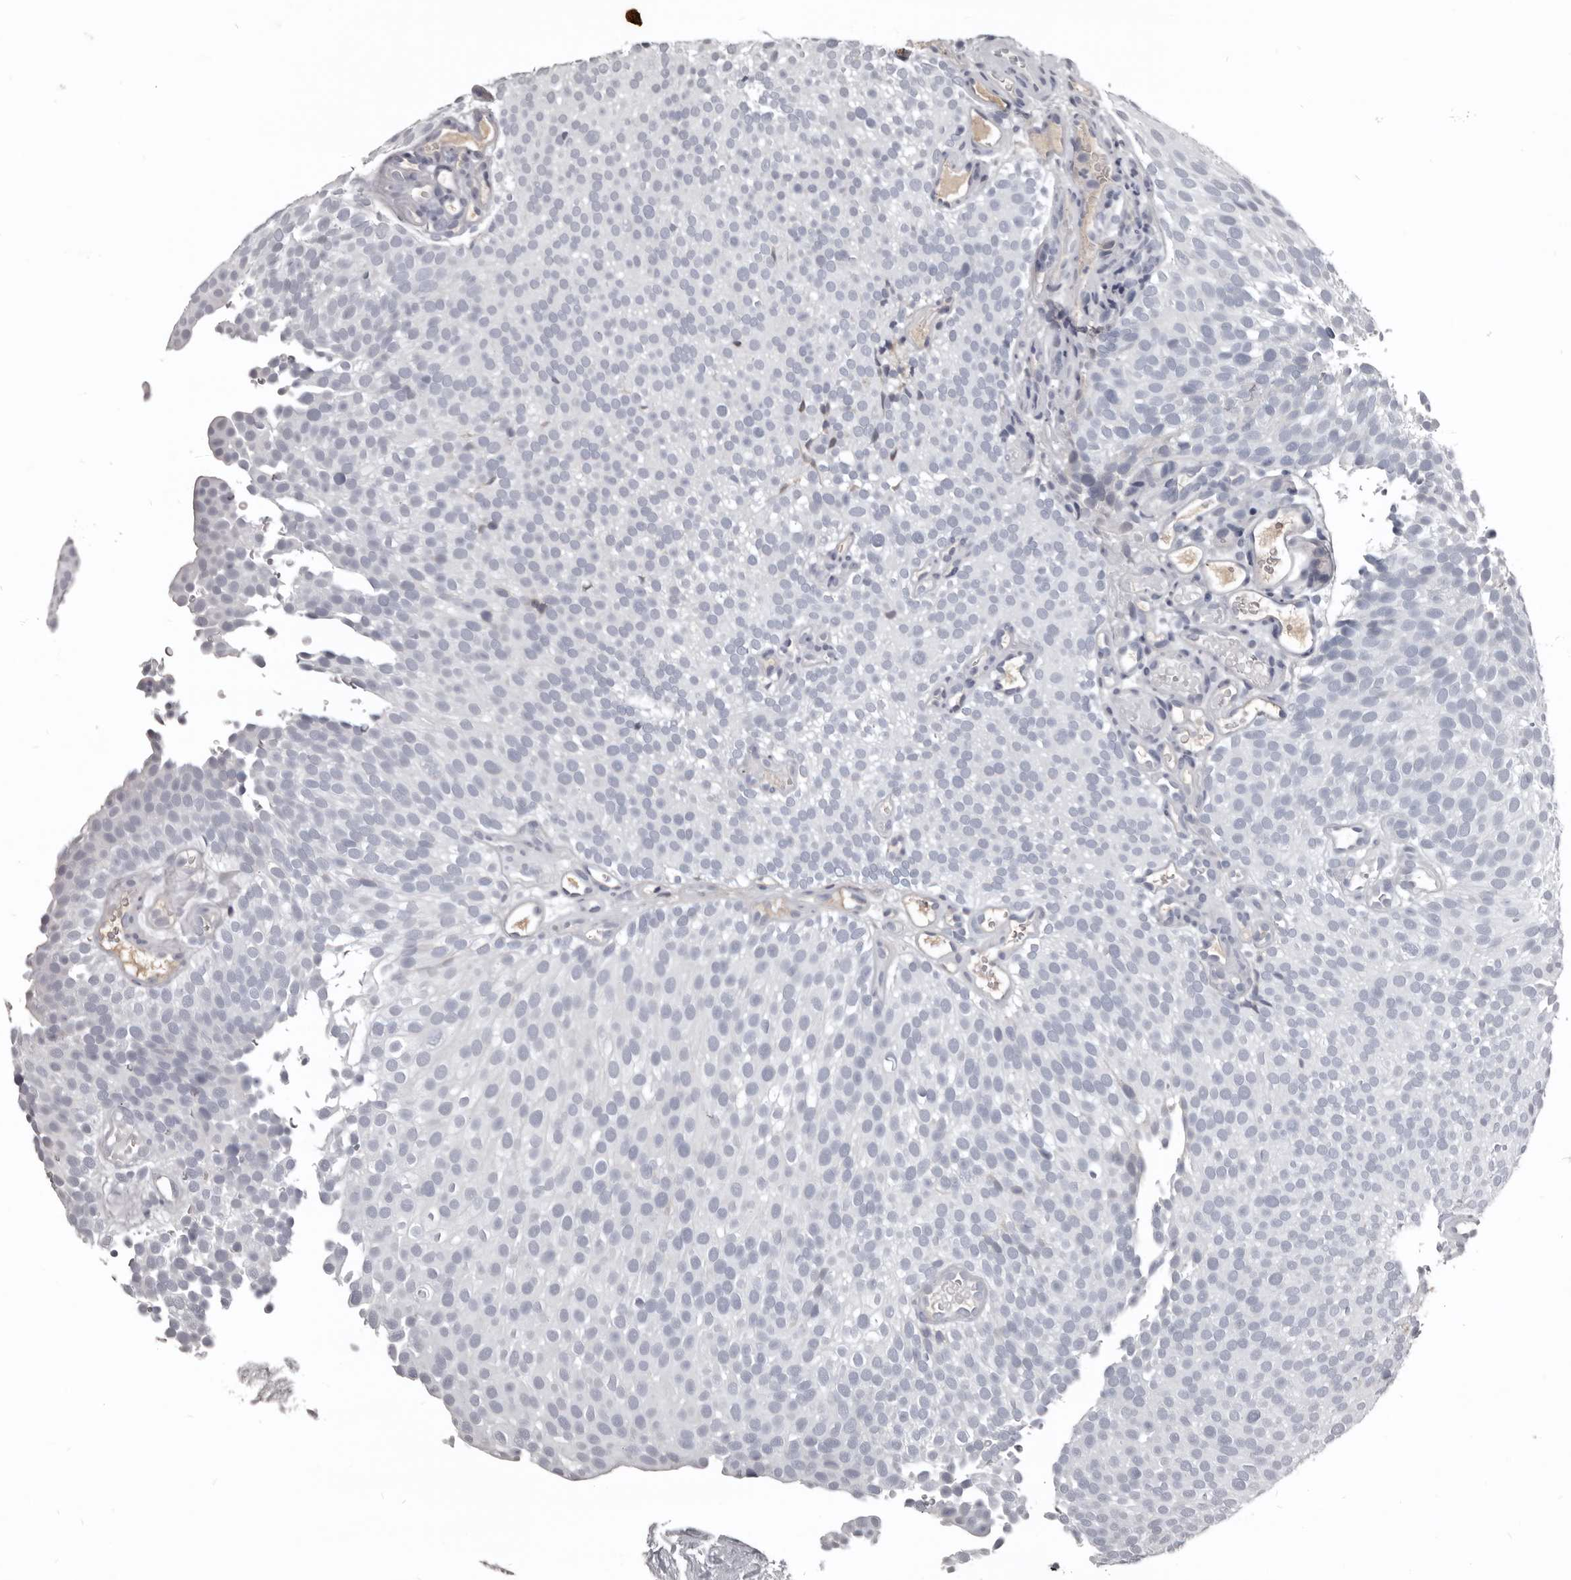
{"staining": {"intensity": "negative", "quantity": "none", "location": "none"}, "tissue": "urothelial cancer", "cell_type": "Tumor cells", "image_type": "cancer", "snomed": [{"axis": "morphology", "description": "Urothelial carcinoma, Low grade"}, {"axis": "topography", "description": "Urinary bladder"}], "caption": "Urothelial carcinoma (low-grade) was stained to show a protein in brown. There is no significant expression in tumor cells.", "gene": "GREB1", "patient": {"sex": "male", "age": 78}}